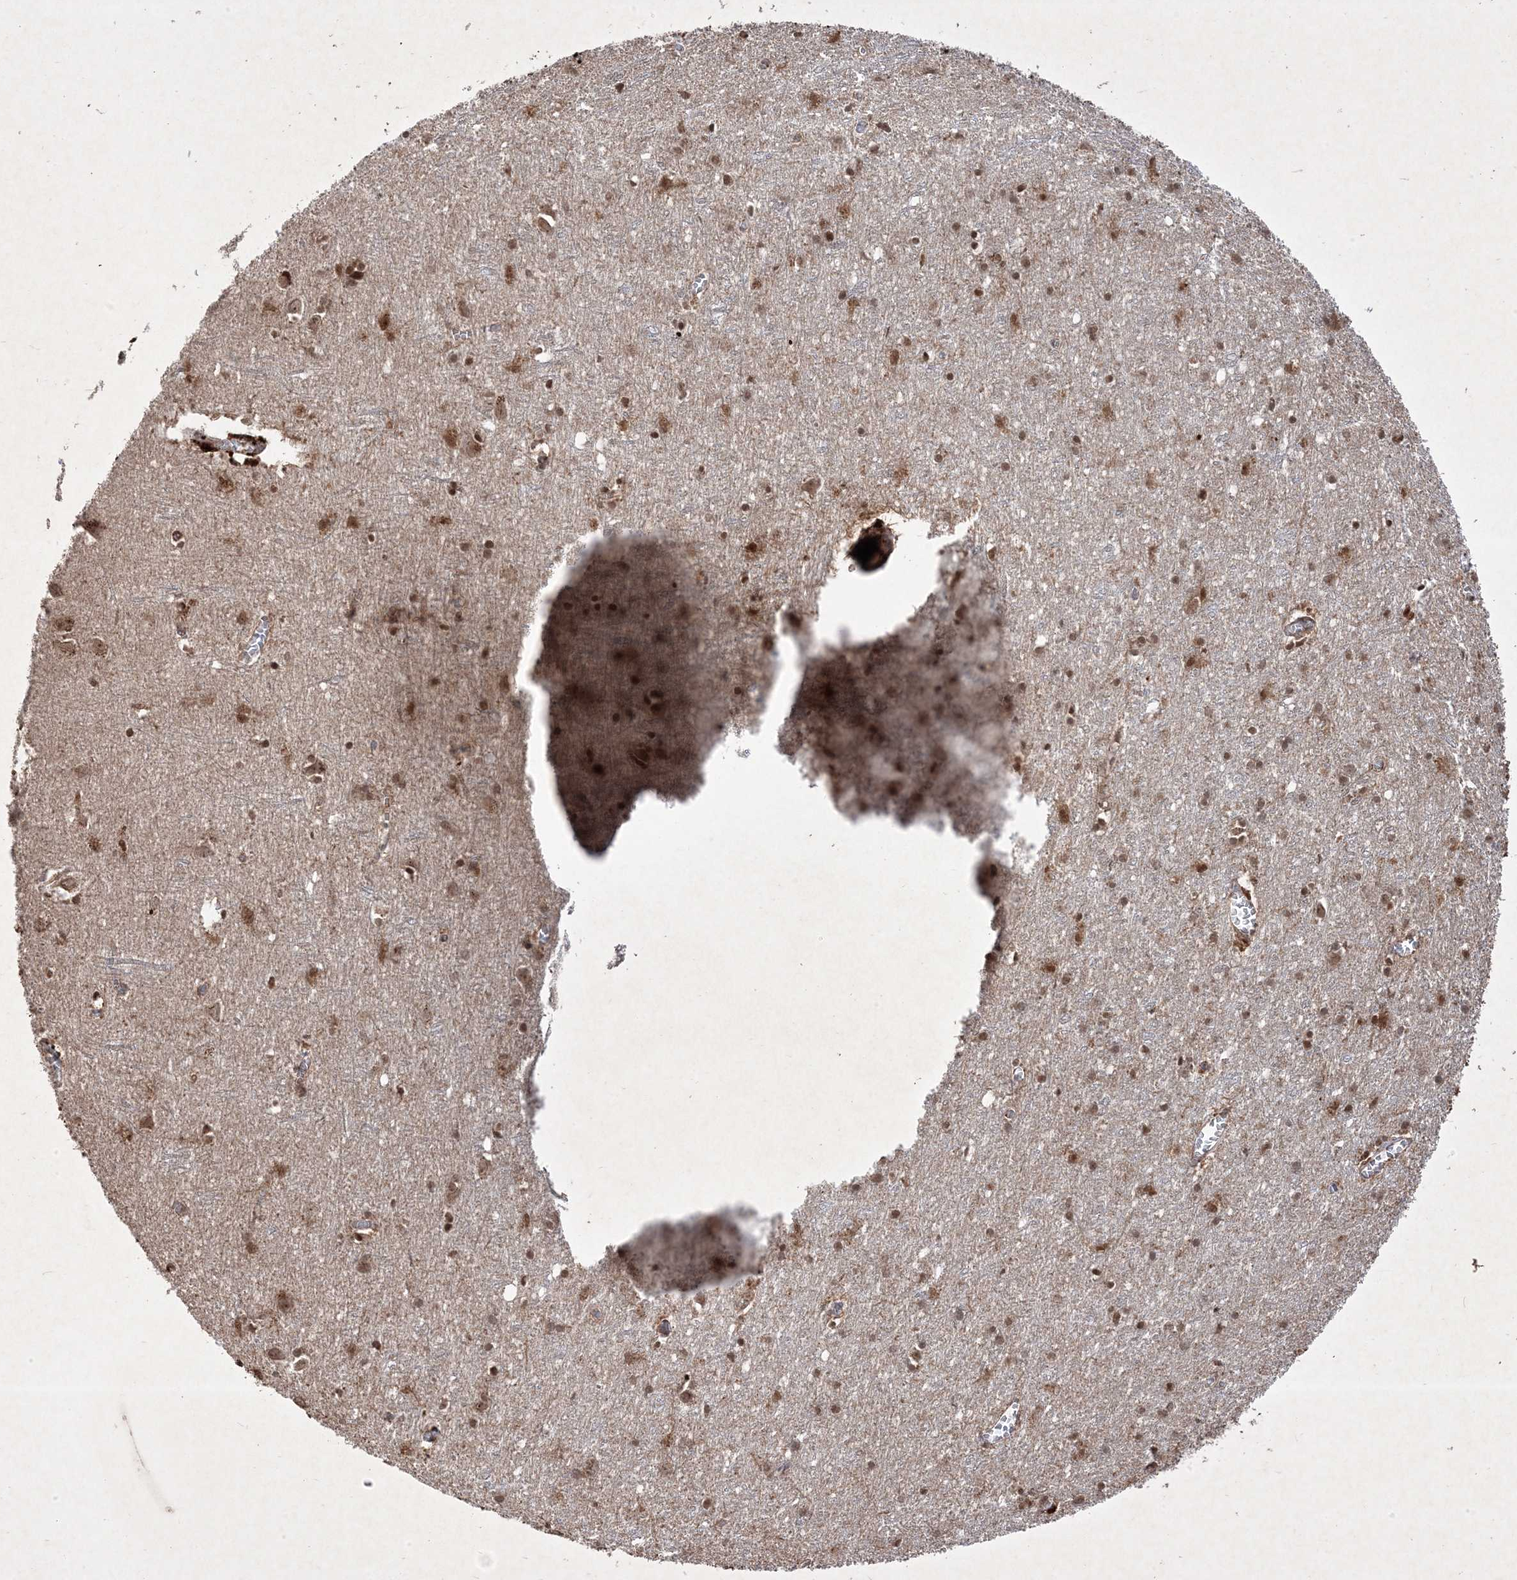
{"staining": {"intensity": "moderate", "quantity": ">75%", "location": "cytoplasmic/membranous"}, "tissue": "cerebral cortex", "cell_type": "Endothelial cells", "image_type": "normal", "snomed": [{"axis": "morphology", "description": "Normal tissue, NOS"}, {"axis": "topography", "description": "Cerebral cortex"}], "caption": "Protein expression analysis of benign cerebral cortex displays moderate cytoplasmic/membranous expression in approximately >75% of endothelial cells.", "gene": "PLEKHM2", "patient": {"sex": "female", "age": 64}}